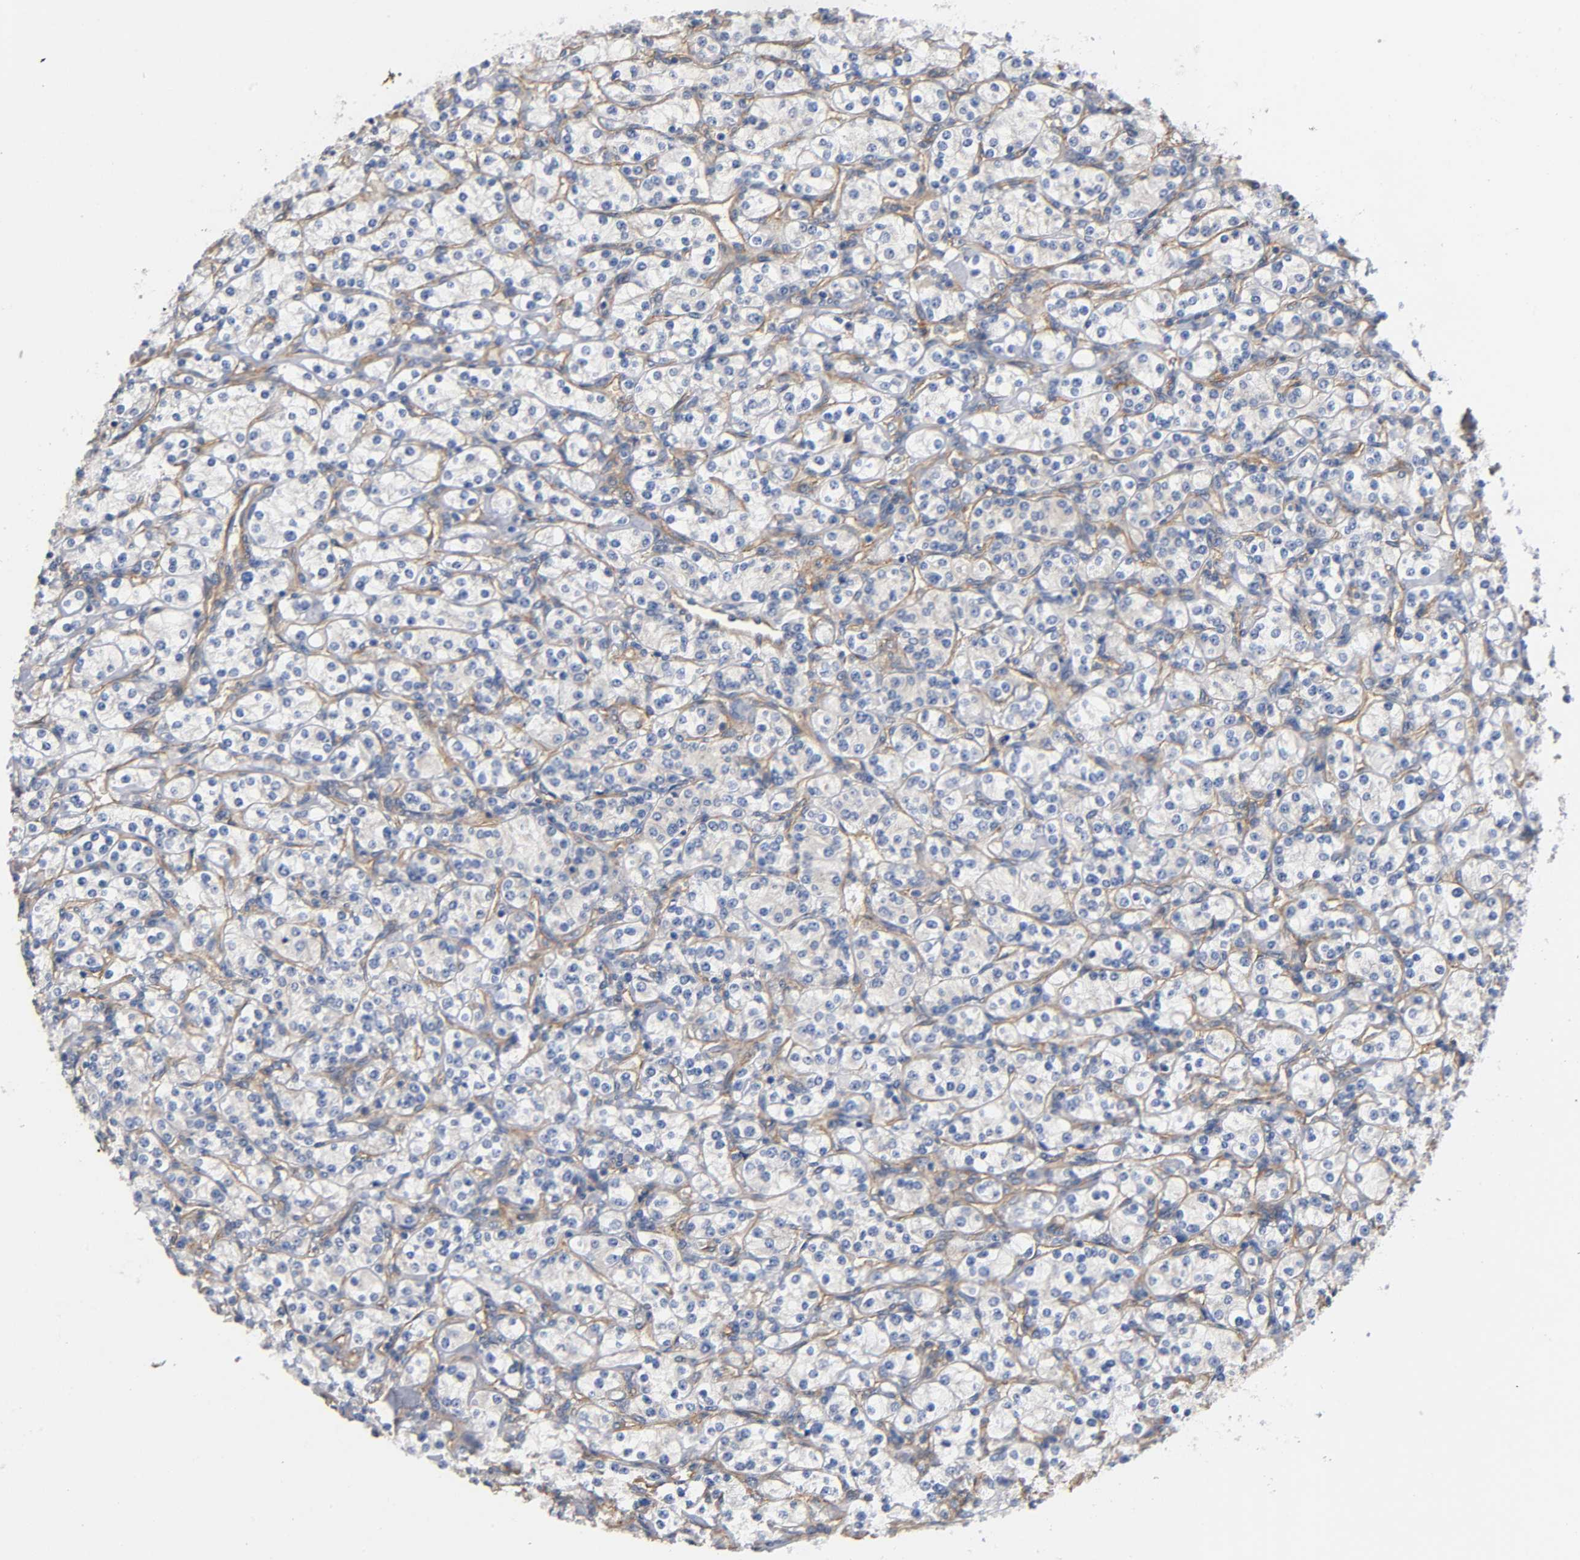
{"staining": {"intensity": "negative", "quantity": "none", "location": "none"}, "tissue": "renal cancer", "cell_type": "Tumor cells", "image_type": "cancer", "snomed": [{"axis": "morphology", "description": "Adenocarcinoma, NOS"}, {"axis": "topography", "description": "Kidney"}], "caption": "High magnification brightfield microscopy of renal cancer stained with DAB (3,3'-diaminobenzidine) (brown) and counterstained with hematoxylin (blue): tumor cells show no significant staining.", "gene": "MARS1", "patient": {"sex": "male", "age": 77}}